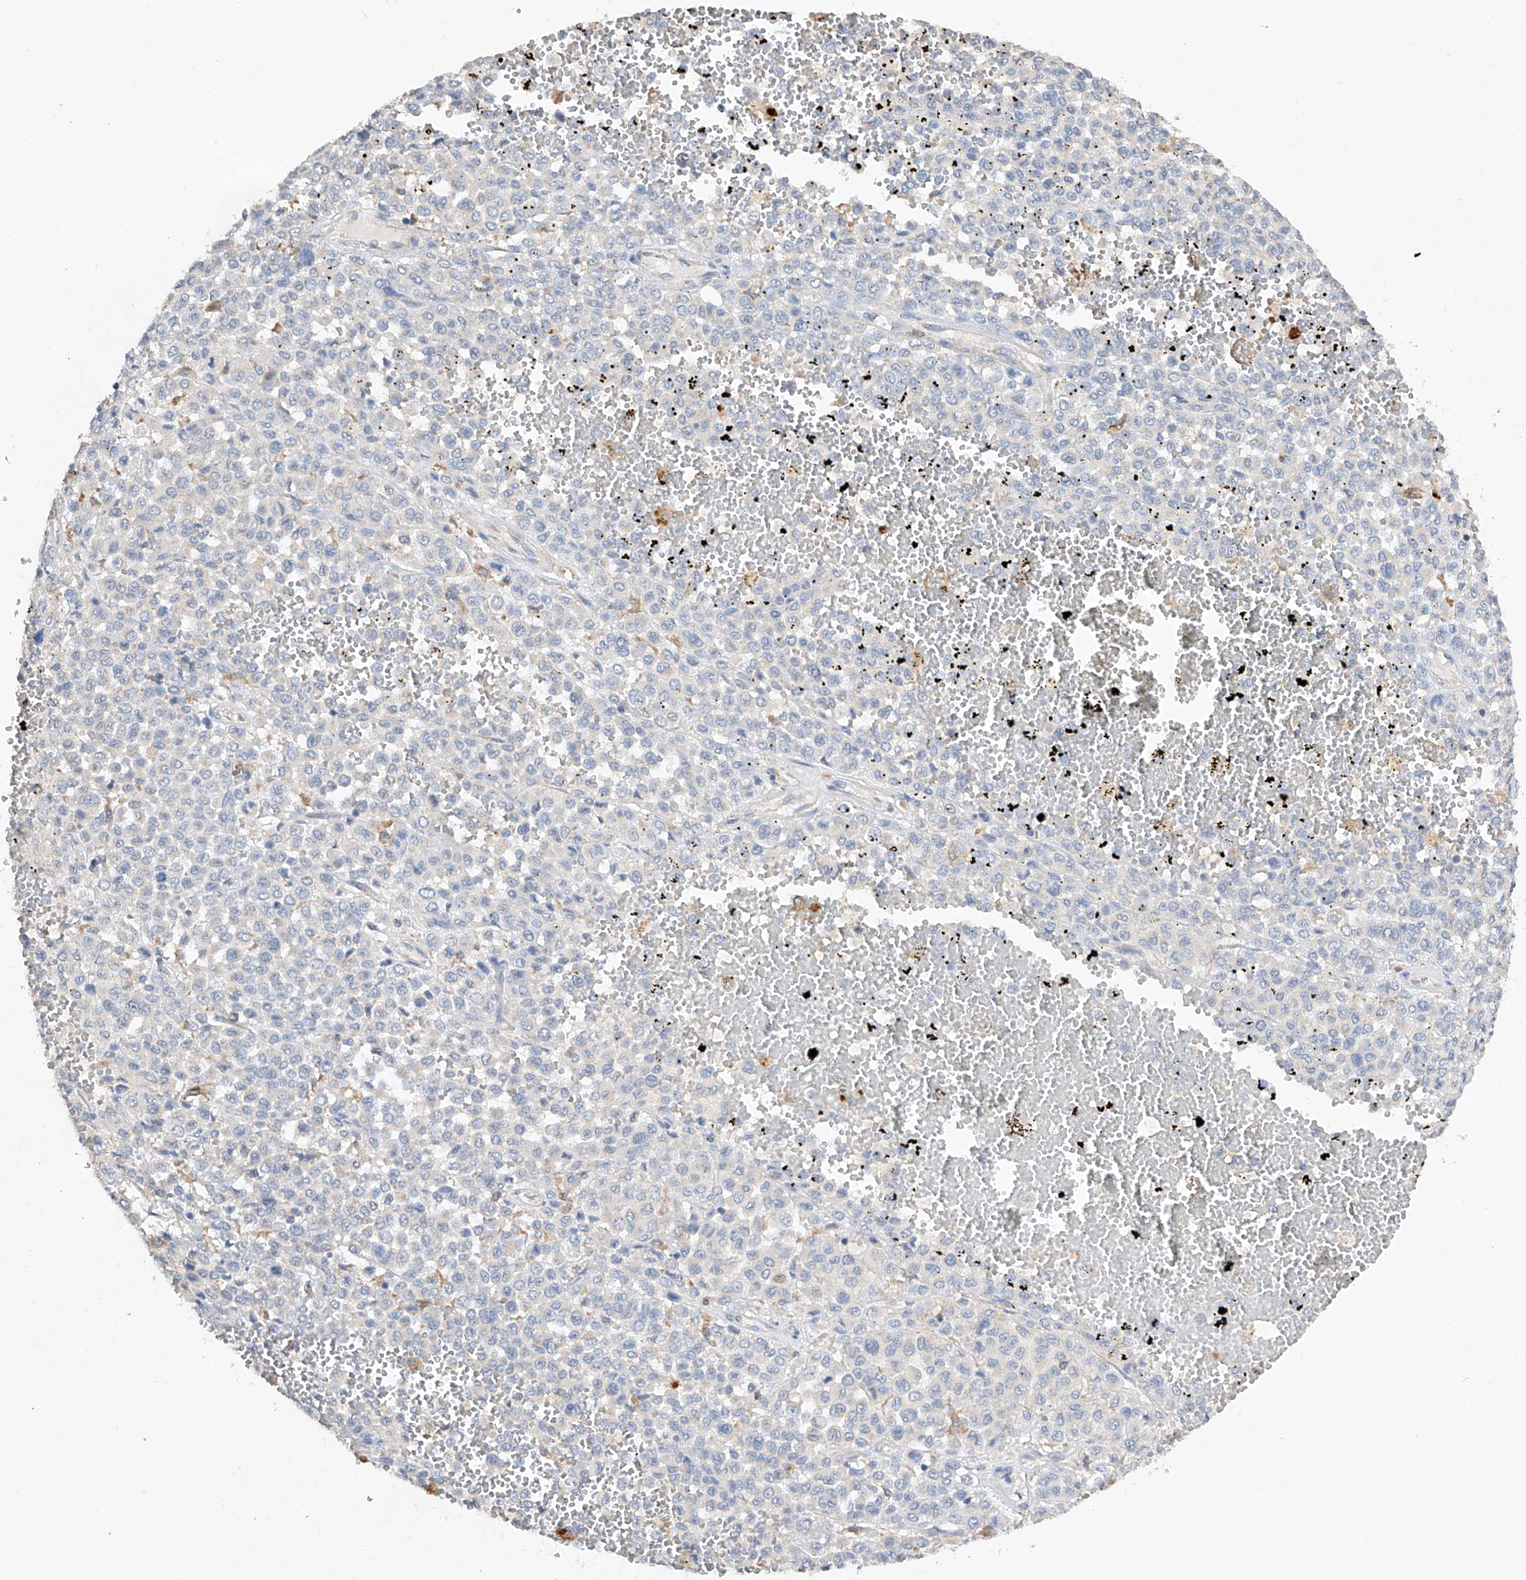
{"staining": {"intensity": "negative", "quantity": "none", "location": "none"}, "tissue": "melanoma", "cell_type": "Tumor cells", "image_type": "cancer", "snomed": [{"axis": "morphology", "description": "Malignant melanoma, Metastatic site"}, {"axis": "topography", "description": "Pancreas"}], "caption": "An image of malignant melanoma (metastatic site) stained for a protein exhibits no brown staining in tumor cells.", "gene": "AMD1", "patient": {"sex": "female", "age": 30}}